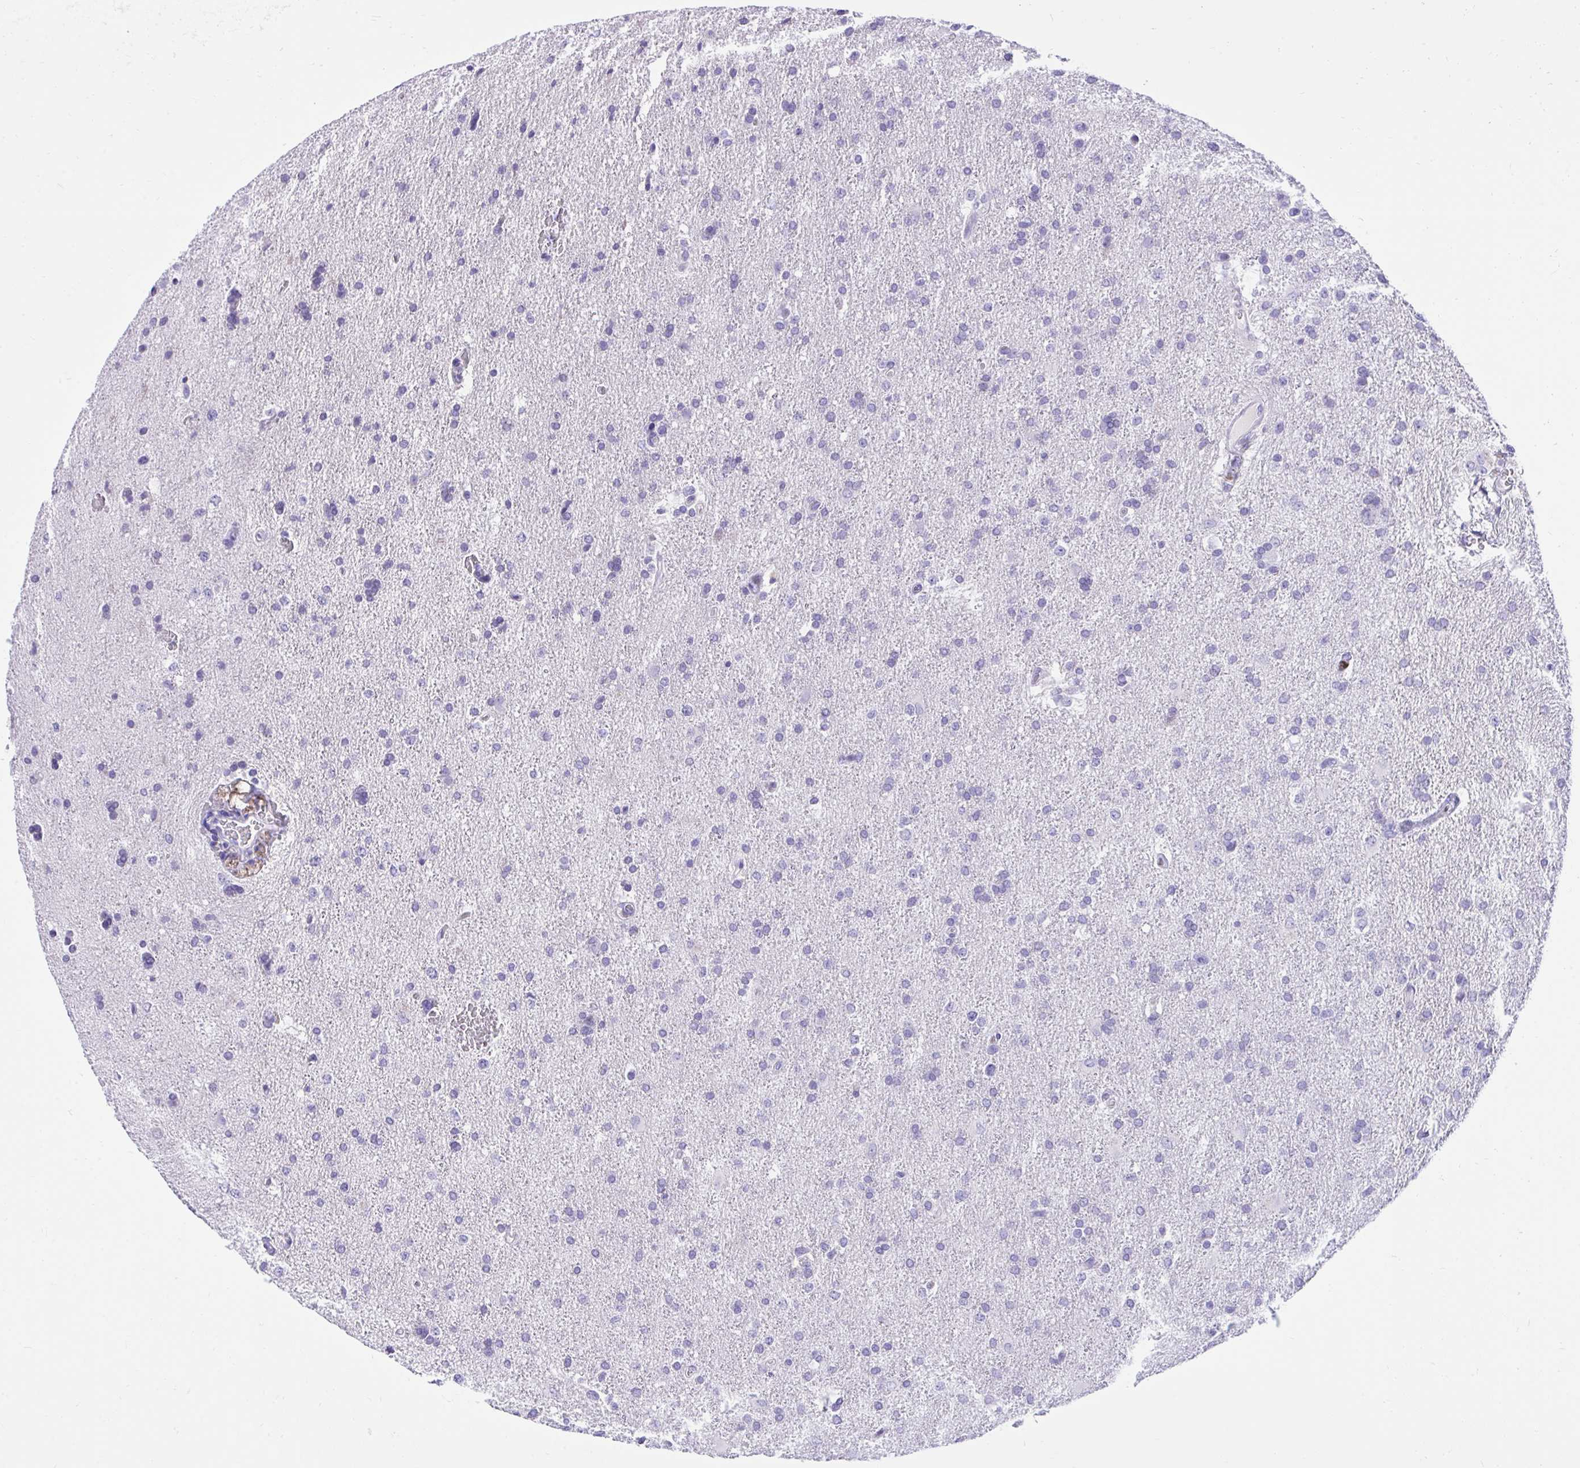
{"staining": {"intensity": "negative", "quantity": "none", "location": "none"}, "tissue": "glioma", "cell_type": "Tumor cells", "image_type": "cancer", "snomed": [{"axis": "morphology", "description": "Glioma, malignant, High grade"}, {"axis": "topography", "description": "Brain"}], "caption": "Immunohistochemical staining of human malignant high-grade glioma exhibits no significant staining in tumor cells.", "gene": "KCNN4", "patient": {"sex": "male", "age": 68}}